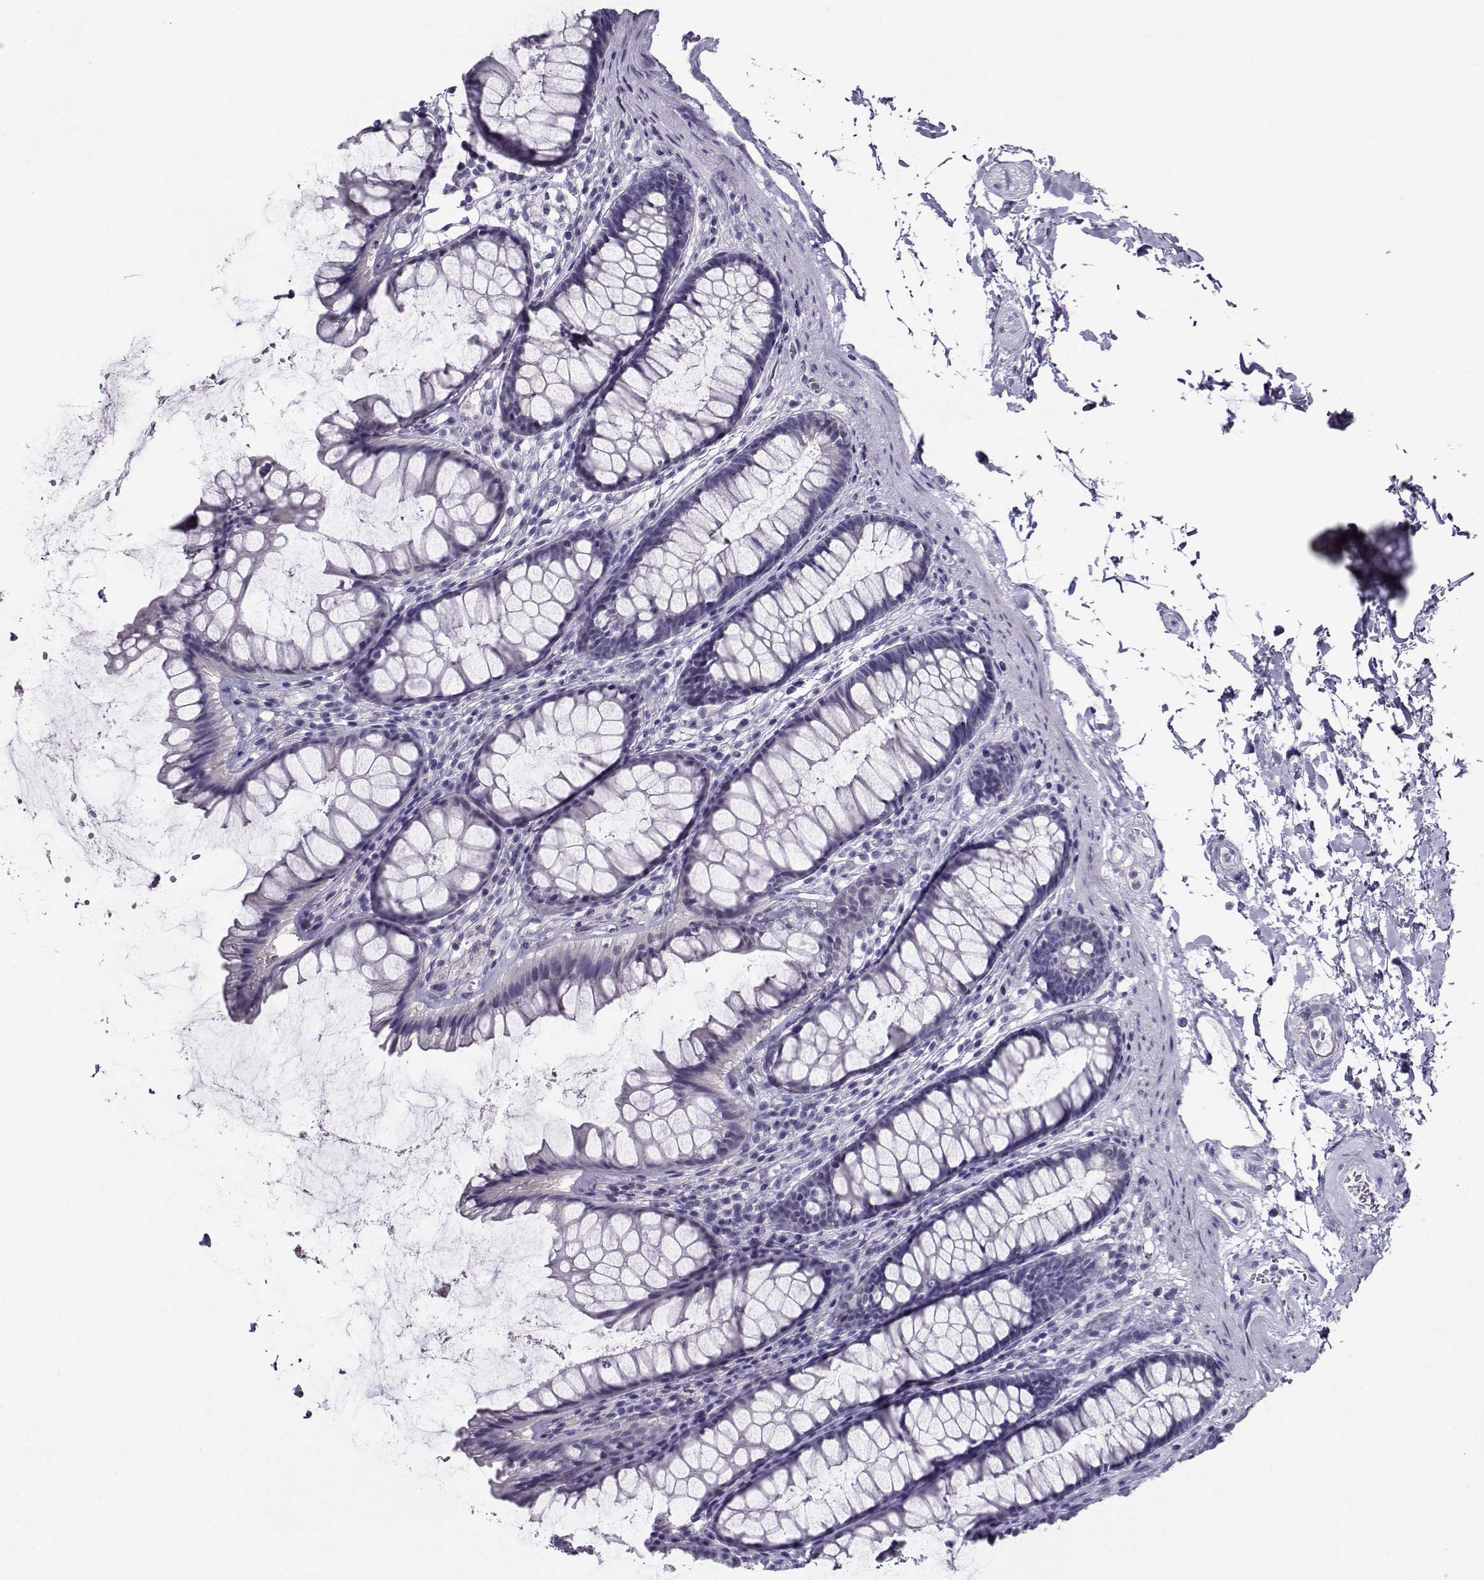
{"staining": {"intensity": "negative", "quantity": "none", "location": "none"}, "tissue": "rectum", "cell_type": "Glandular cells", "image_type": "normal", "snomed": [{"axis": "morphology", "description": "Normal tissue, NOS"}, {"axis": "topography", "description": "Rectum"}], "caption": "Immunohistochemical staining of unremarkable rectum shows no significant staining in glandular cells. (Stains: DAB immunohistochemistry (IHC) with hematoxylin counter stain, Microscopy: brightfield microscopy at high magnification).", "gene": "PGK1", "patient": {"sex": "male", "age": 72}}